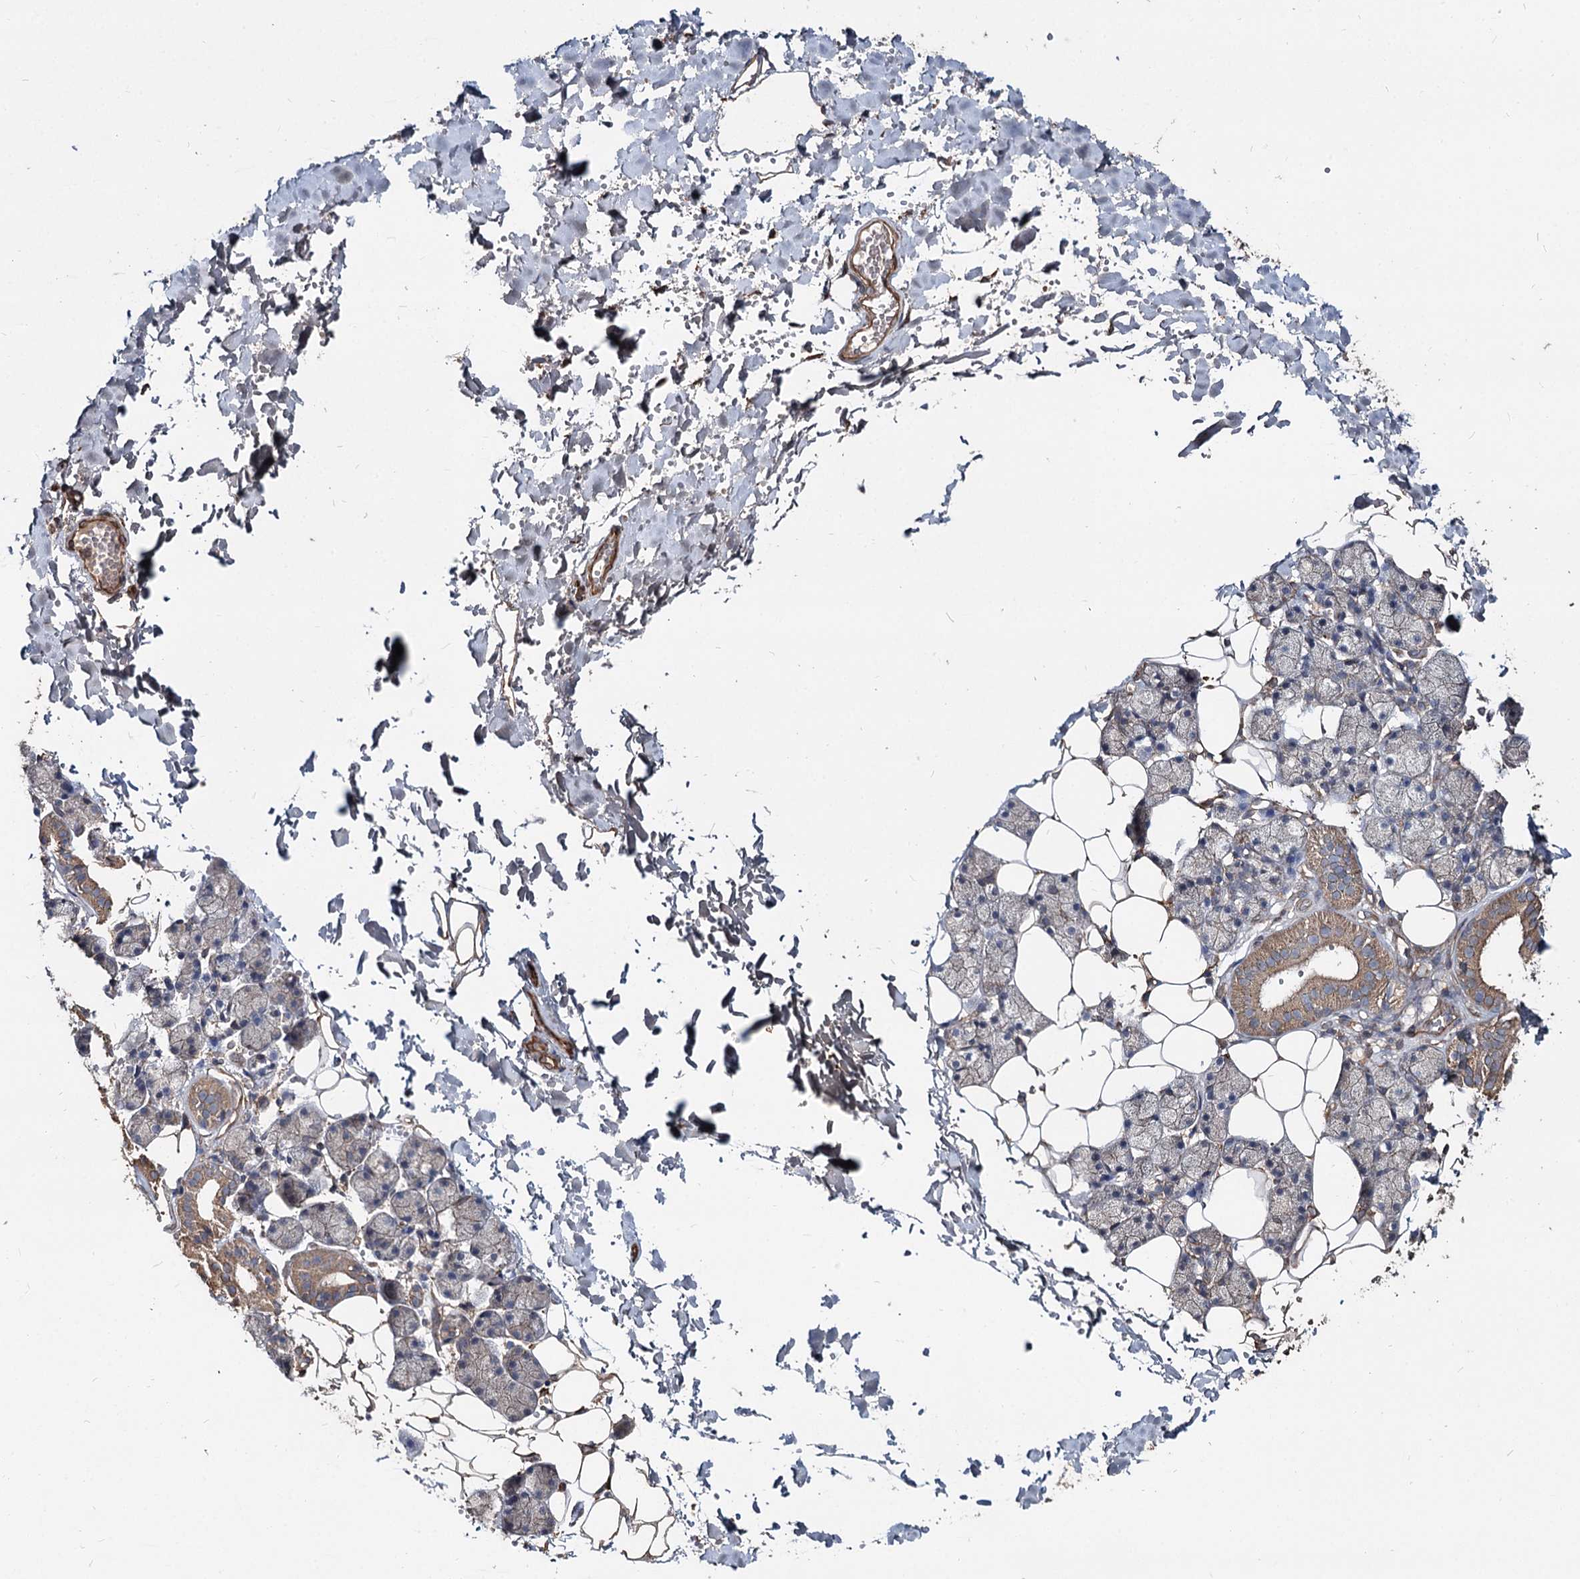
{"staining": {"intensity": "moderate", "quantity": "<25%", "location": "cytoplasmic/membranous"}, "tissue": "salivary gland", "cell_type": "Glandular cells", "image_type": "normal", "snomed": [{"axis": "morphology", "description": "Normal tissue, NOS"}, {"axis": "topography", "description": "Salivary gland"}], "caption": "Immunohistochemical staining of benign human salivary gland demonstrates moderate cytoplasmic/membranous protein positivity in about <25% of glandular cells.", "gene": "SPART", "patient": {"sex": "female", "age": 33}}